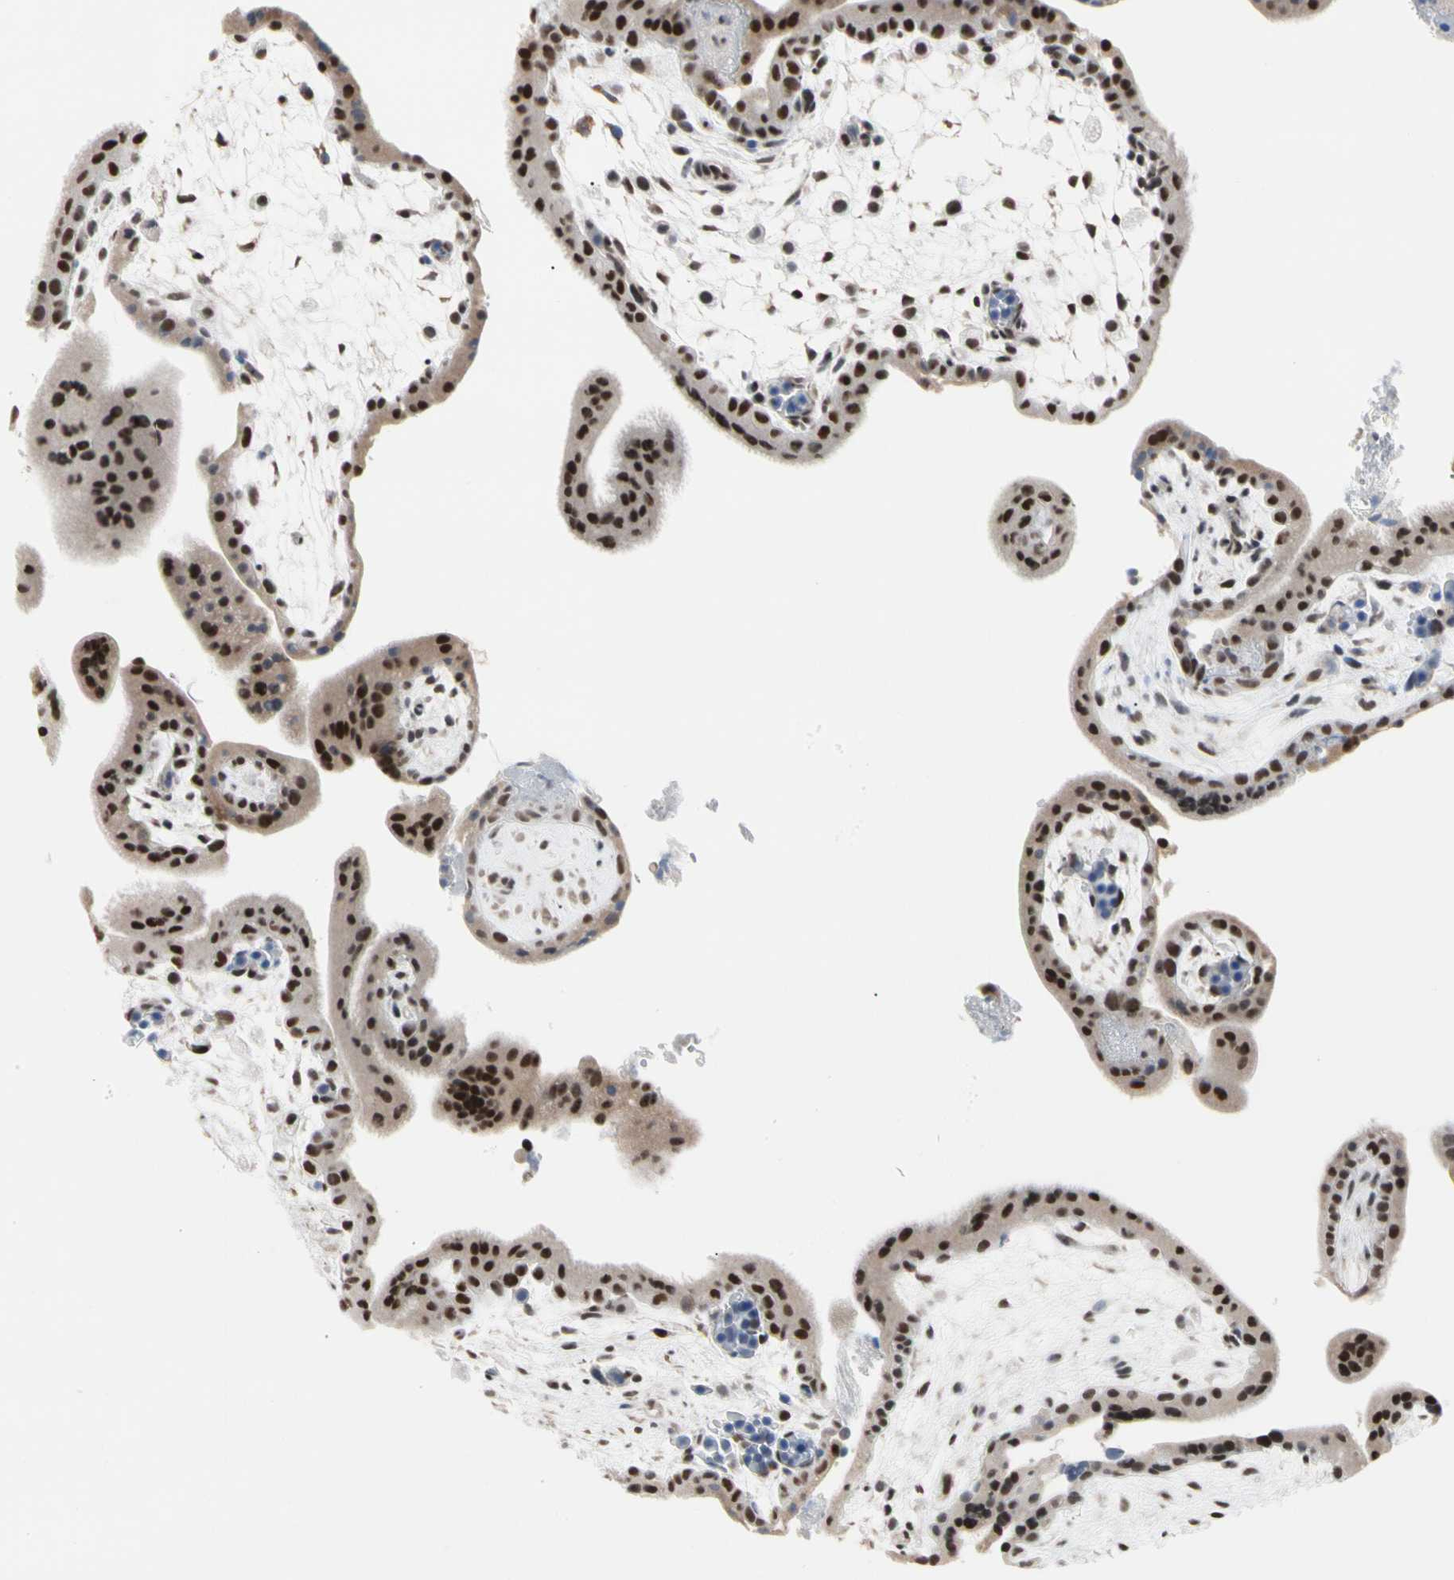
{"staining": {"intensity": "strong", "quantity": ">75%", "location": "nuclear"}, "tissue": "placenta", "cell_type": "Trophoblastic cells", "image_type": "normal", "snomed": [{"axis": "morphology", "description": "Normal tissue, NOS"}, {"axis": "topography", "description": "Placenta"}], "caption": "IHC staining of benign placenta, which displays high levels of strong nuclear expression in about >75% of trophoblastic cells indicating strong nuclear protein expression. The staining was performed using DAB (brown) for protein detection and nuclei were counterstained in hematoxylin (blue).", "gene": "FAM98B", "patient": {"sex": "female", "age": 35}}